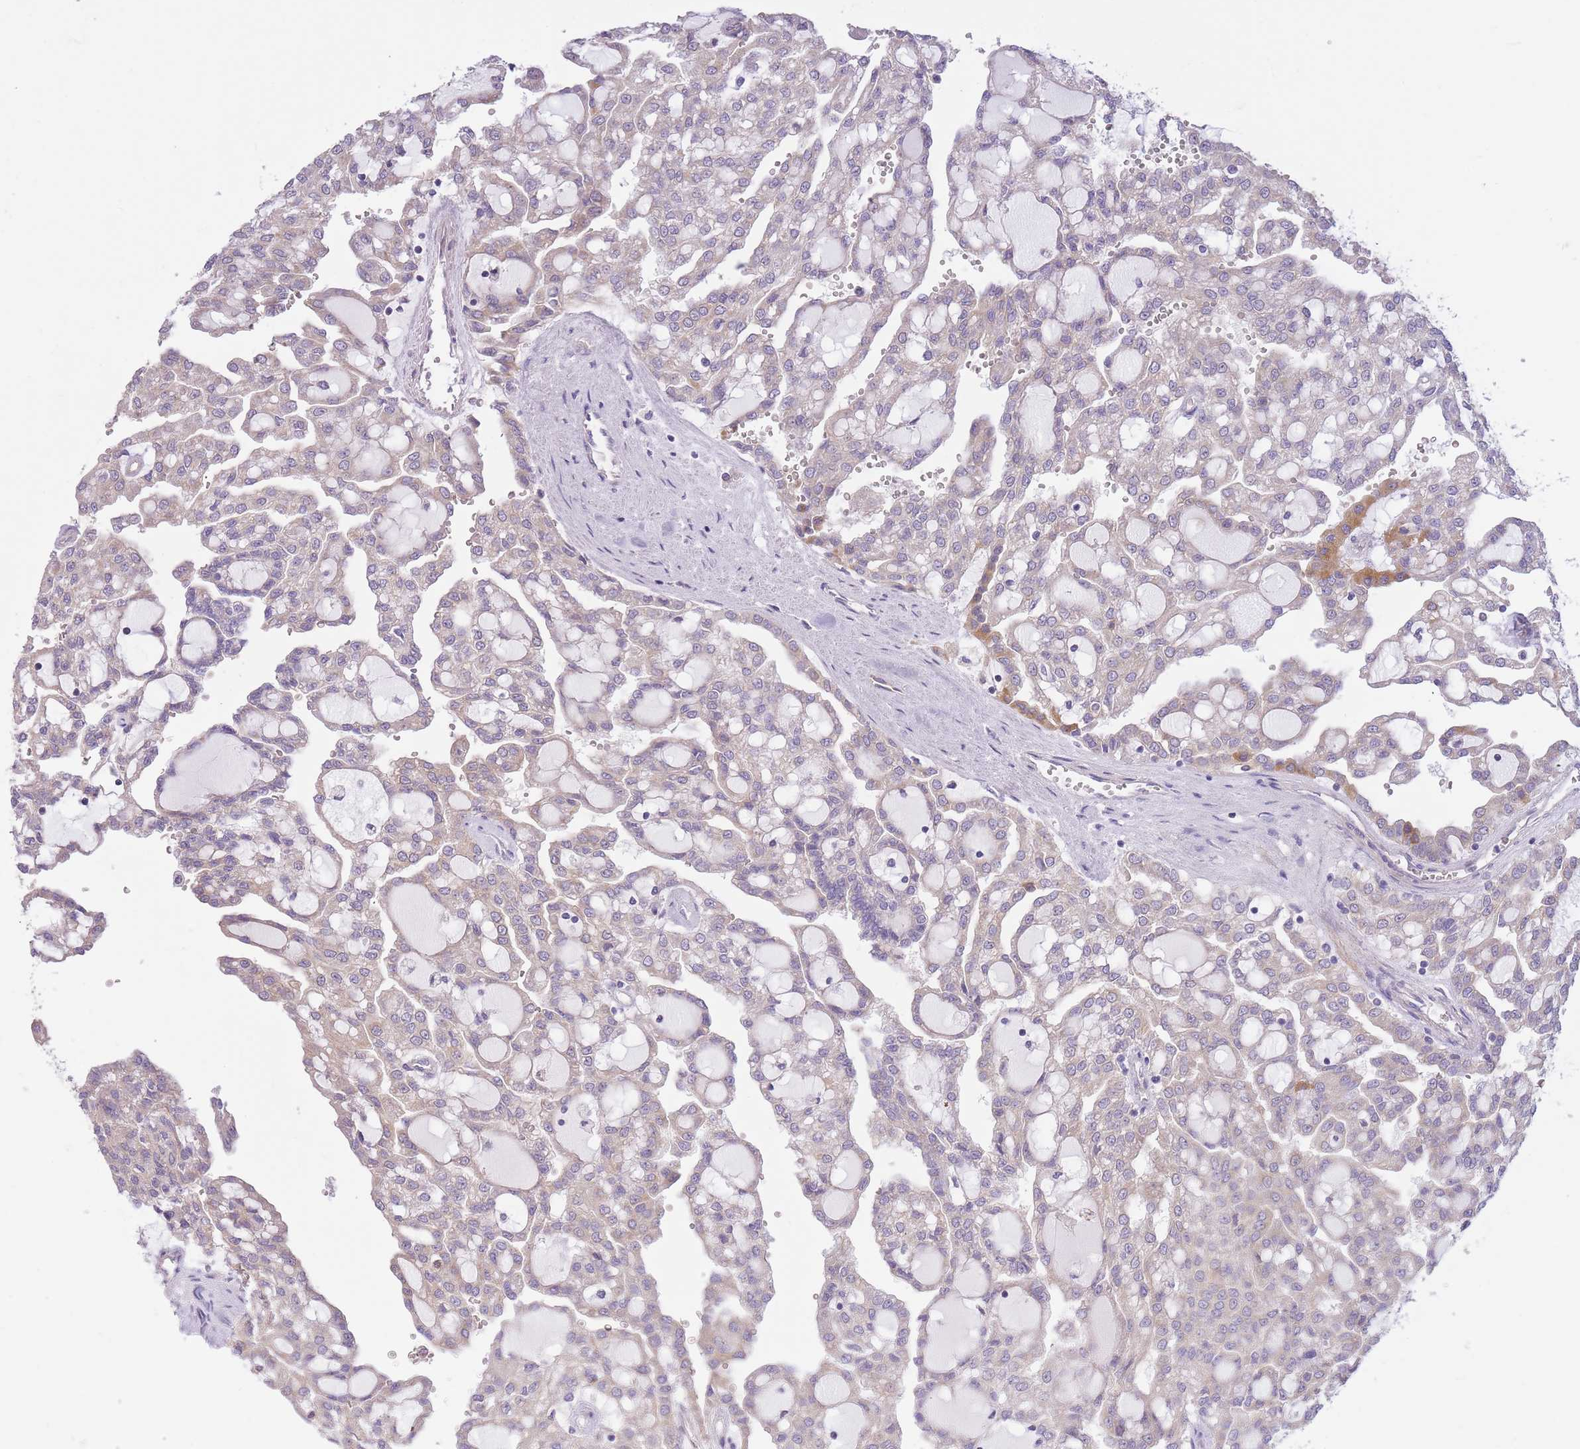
{"staining": {"intensity": "moderate", "quantity": "<25%", "location": "cytoplasmic/membranous"}, "tissue": "renal cancer", "cell_type": "Tumor cells", "image_type": "cancer", "snomed": [{"axis": "morphology", "description": "Adenocarcinoma, NOS"}, {"axis": "topography", "description": "Kidney"}], "caption": "High-power microscopy captured an immunohistochemistry (IHC) micrograph of adenocarcinoma (renal), revealing moderate cytoplasmic/membranous expression in about <25% of tumor cells. The protein of interest is shown in brown color, while the nuclei are stained blue.", "gene": "REV1", "patient": {"sex": "male", "age": 63}}